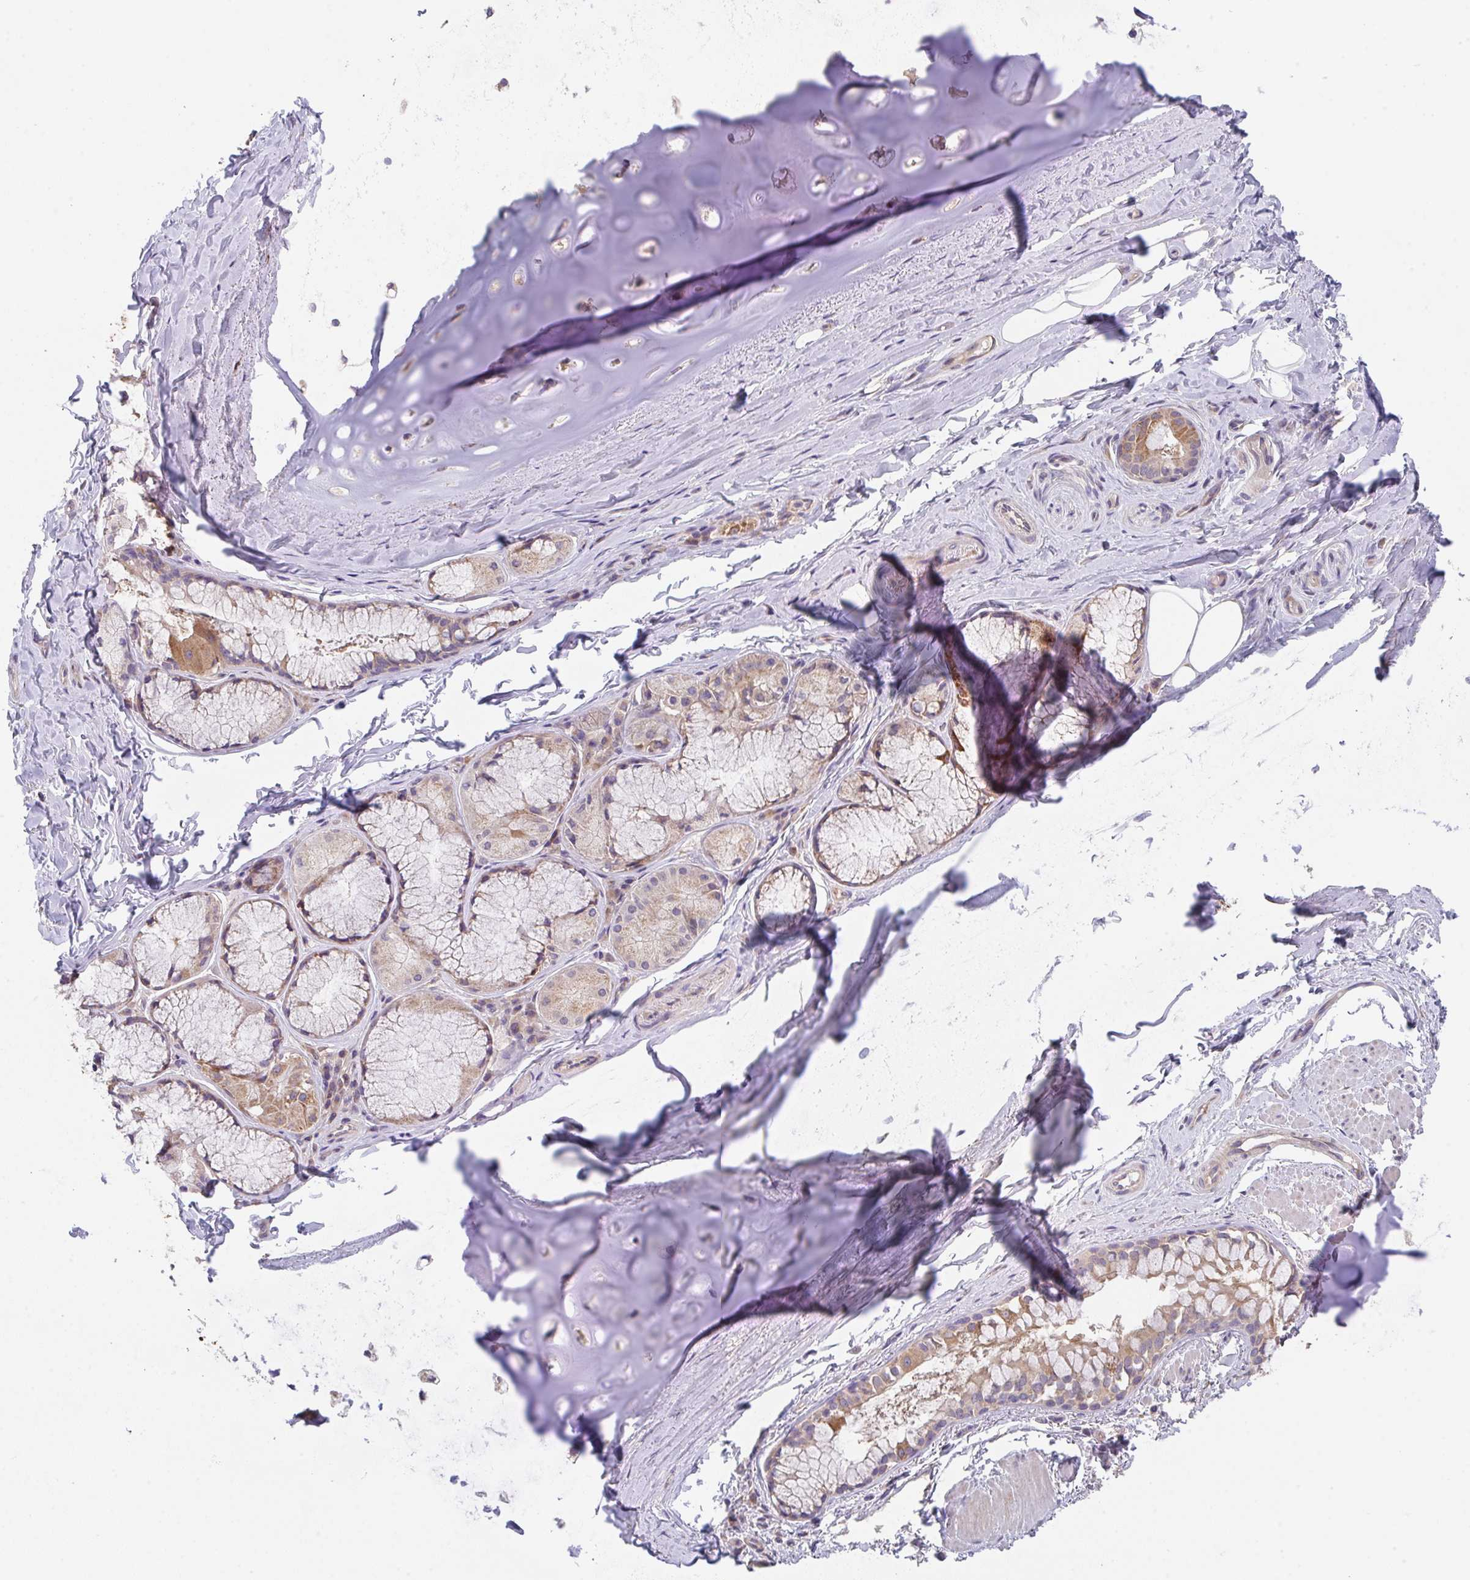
{"staining": {"intensity": "weak", "quantity": "<25%", "location": "cytoplasmic/membranous"}, "tissue": "soft tissue", "cell_type": "Chondrocytes", "image_type": "normal", "snomed": [{"axis": "morphology", "description": "Normal tissue, NOS"}, {"axis": "topography", "description": "Cartilage tissue"}, {"axis": "topography", "description": "Bronchus"}], "caption": "Immunohistochemical staining of unremarkable soft tissue demonstrates no significant staining in chondrocytes. Brightfield microscopy of IHC stained with DAB (3,3'-diaminobenzidine) (brown) and hematoxylin (blue), captured at high magnification.", "gene": "TSPAN31", "patient": {"sex": "male", "age": 64}}